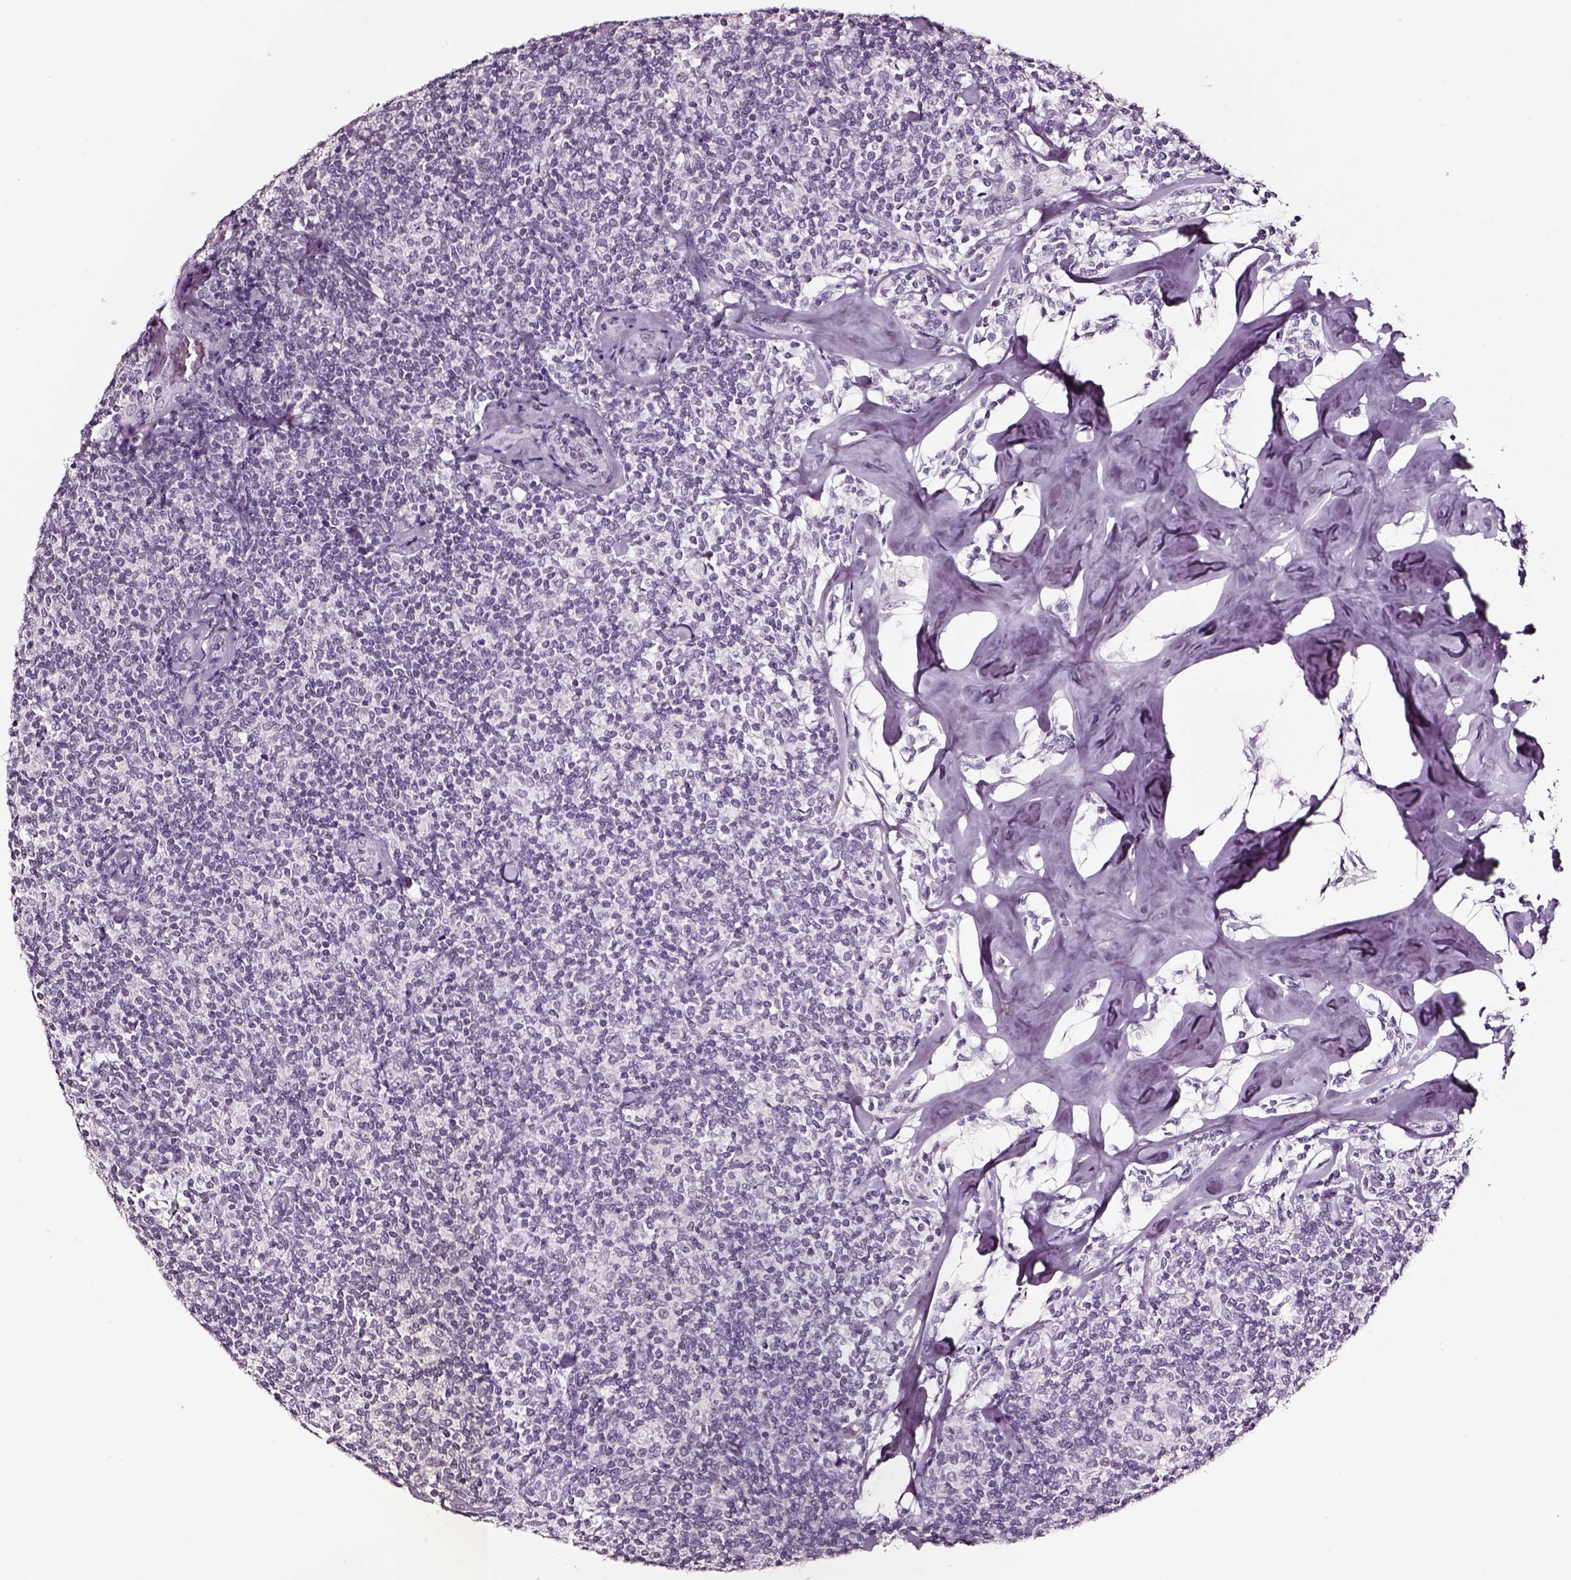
{"staining": {"intensity": "negative", "quantity": "none", "location": "none"}, "tissue": "lymphoma", "cell_type": "Tumor cells", "image_type": "cancer", "snomed": [{"axis": "morphology", "description": "Malignant lymphoma, non-Hodgkin's type, Low grade"}, {"axis": "topography", "description": "Lymph node"}], "caption": "A photomicrograph of lymphoma stained for a protein displays no brown staining in tumor cells.", "gene": "SMIM17", "patient": {"sex": "female", "age": 56}}